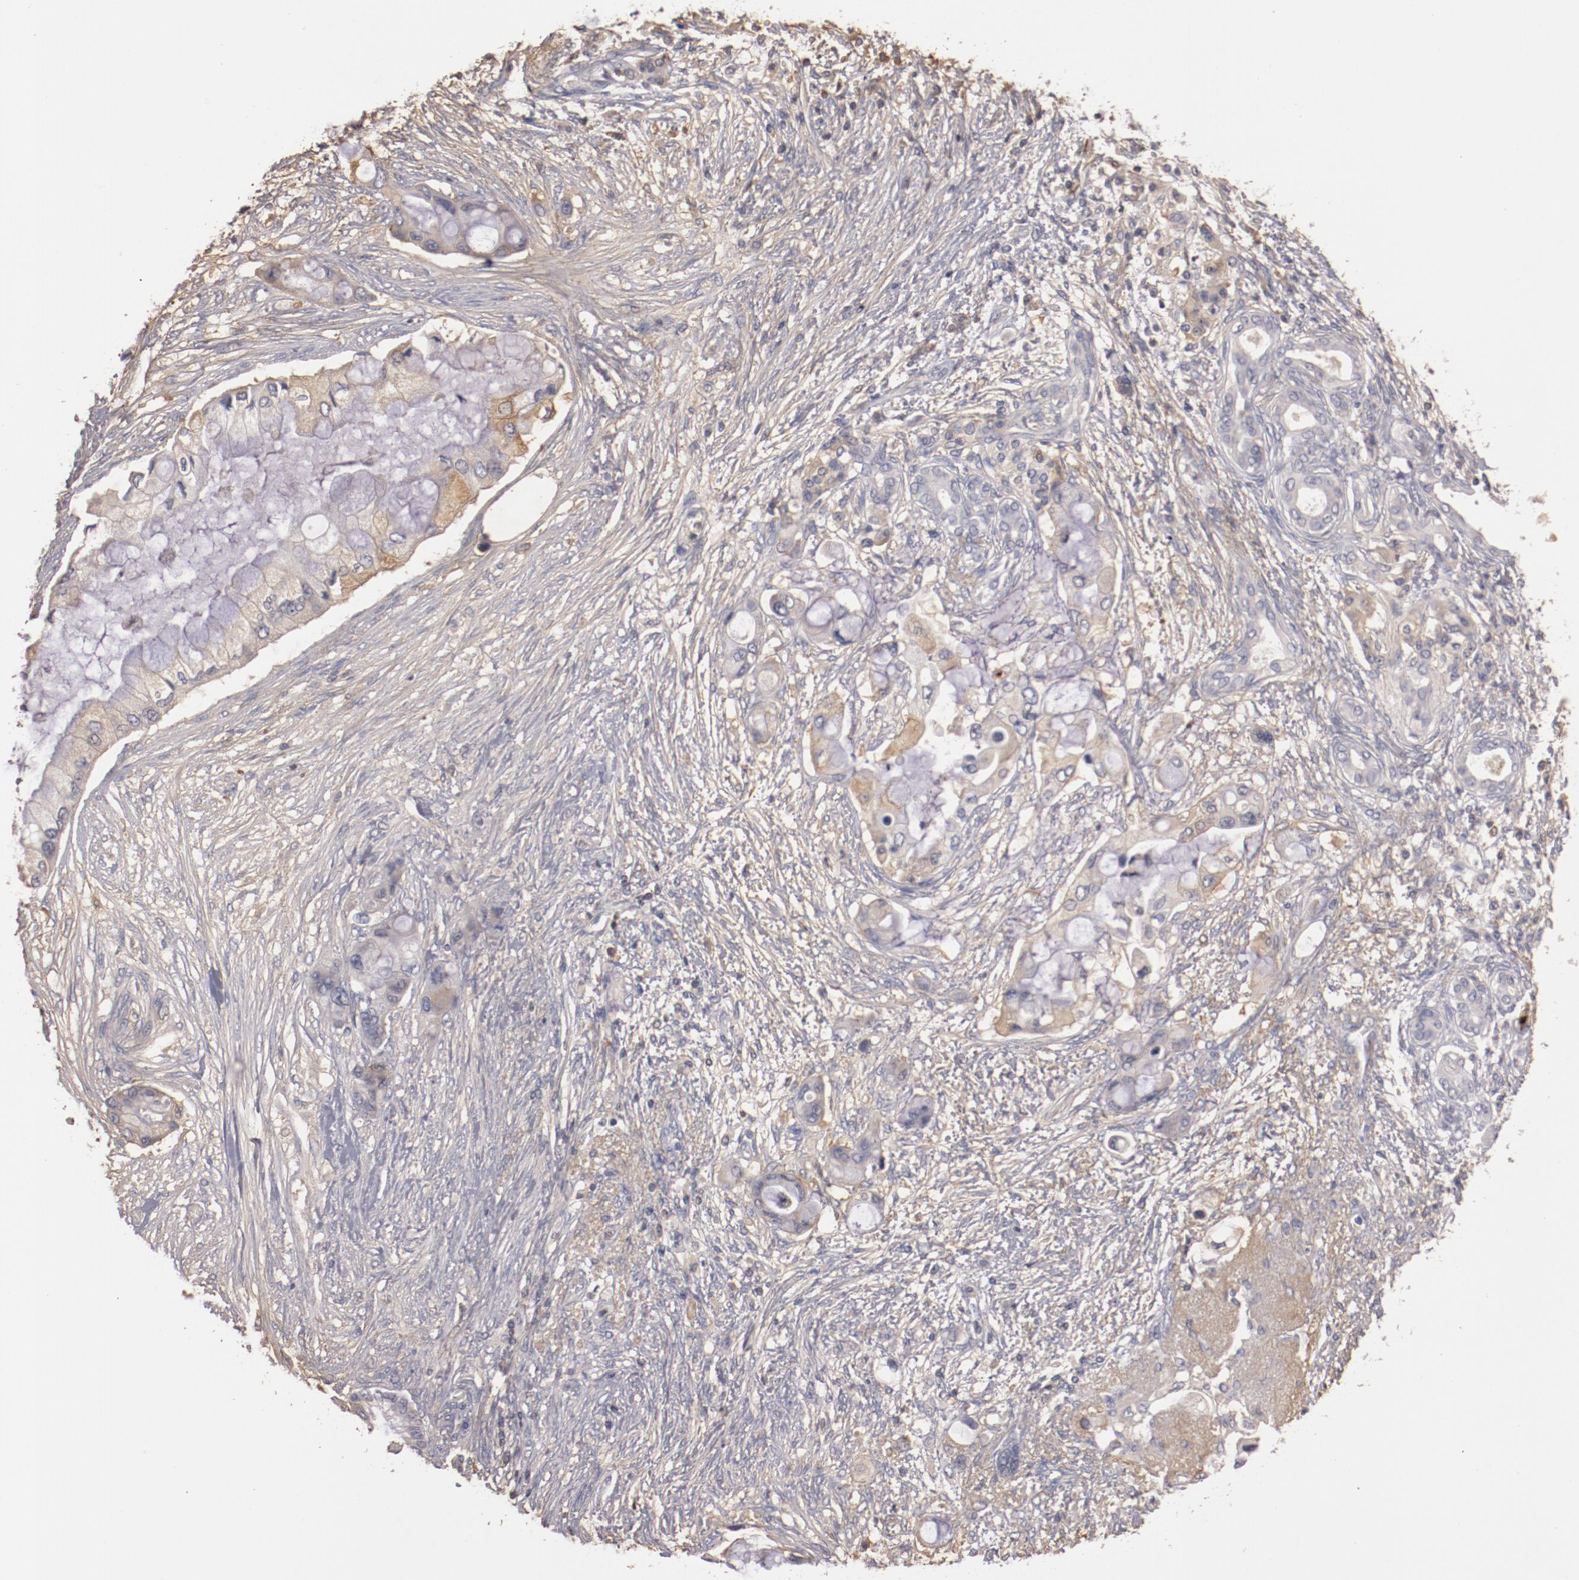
{"staining": {"intensity": "weak", "quantity": "<25%", "location": "cytoplasmic/membranous"}, "tissue": "pancreatic cancer", "cell_type": "Tumor cells", "image_type": "cancer", "snomed": [{"axis": "morphology", "description": "Adenocarcinoma, NOS"}, {"axis": "topography", "description": "Pancreas"}], "caption": "A photomicrograph of pancreatic adenocarcinoma stained for a protein exhibits no brown staining in tumor cells. (DAB (3,3'-diaminobenzidine) immunohistochemistry visualized using brightfield microscopy, high magnification).", "gene": "MBL2", "patient": {"sex": "female", "age": 59}}